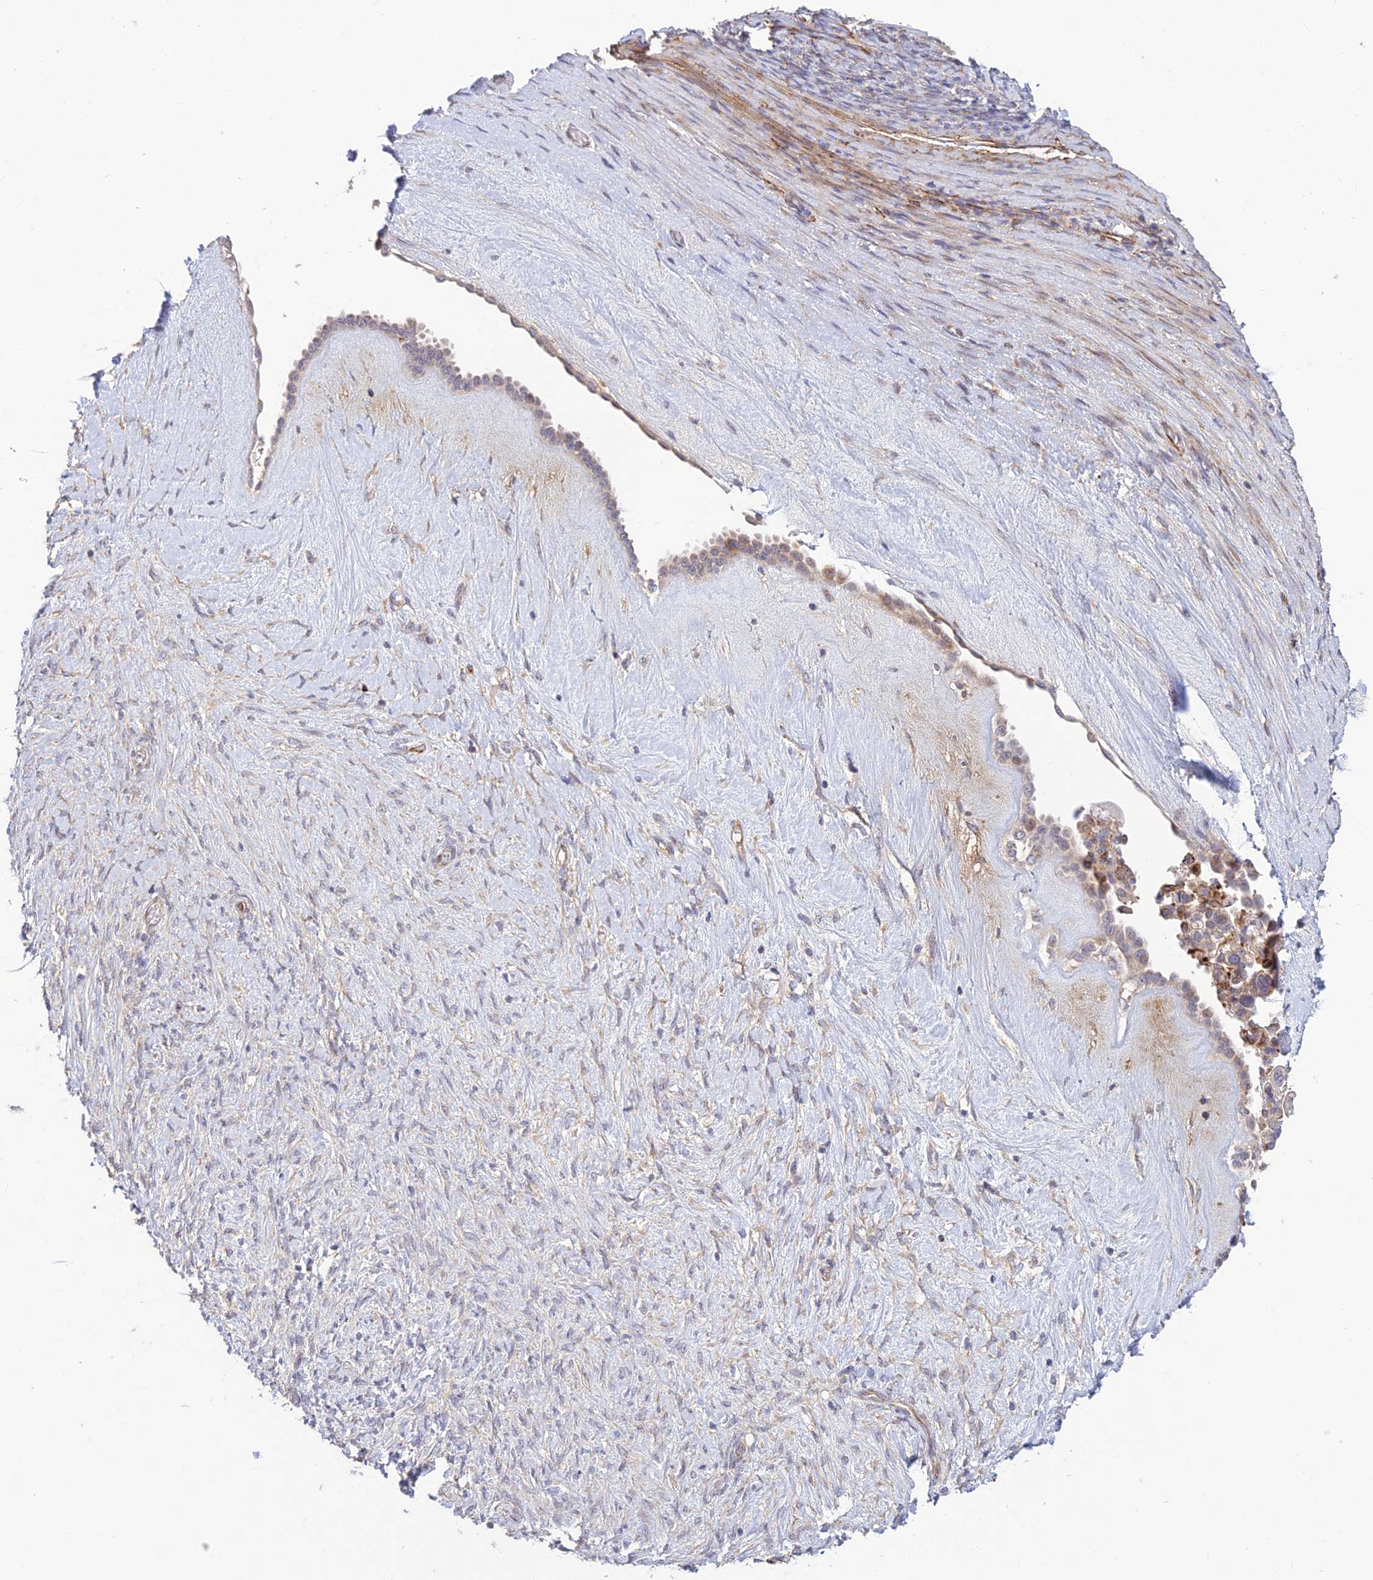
{"staining": {"intensity": "weak", "quantity": "25%-75%", "location": "cytoplasmic/membranous"}, "tissue": "ovarian cancer", "cell_type": "Tumor cells", "image_type": "cancer", "snomed": [{"axis": "morphology", "description": "Cystadenocarcinoma, serous, NOS"}, {"axis": "topography", "description": "Ovary"}], "caption": "Immunohistochemistry histopathology image of neoplastic tissue: human ovarian serous cystadenocarcinoma stained using immunohistochemistry reveals low levels of weak protein expression localized specifically in the cytoplasmic/membranous of tumor cells, appearing as a cytoplasmic/membranous brown color.", "gene": "ST8SIA5", "patient": {"sex": "female", "age": 56}}